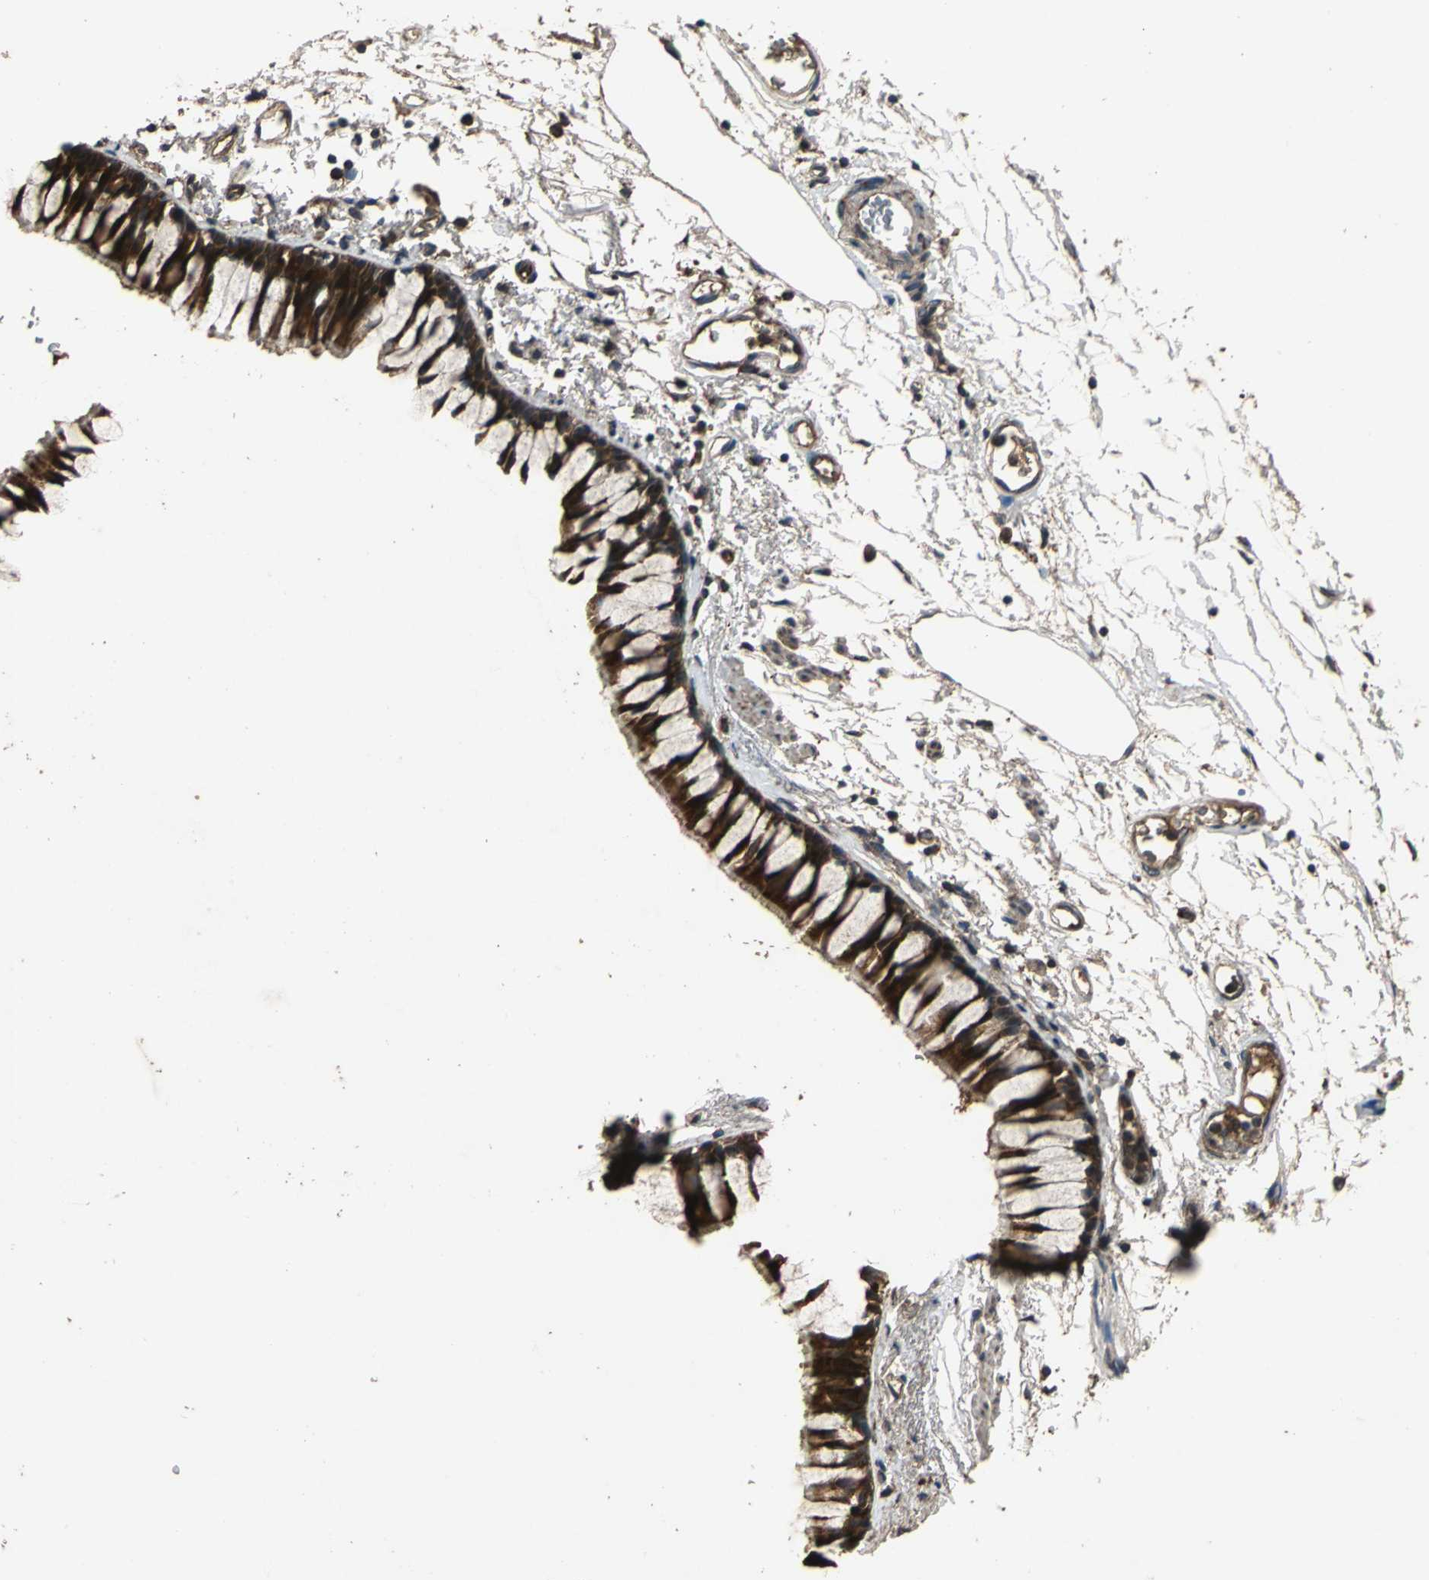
{"staining": {"intensity": "strong", "quantity": ">75%", "location": "cytoplasmic/membranous"}, "tissue": "bronchus", "cell_type": "Respiratory epithelial cells", "image_type": "normal", "snomed": [{"axis": "morphology", "description": "Normal tissue, NOS"}, {"axis": "topography", "description": "Bronchus"}], "caption": "A high-resolution histopathology image shows IHC staining of benign bronchus, which demonstrates strong cytoplasmic/membranous positivity in about >75% of respiratory epithelial cells.", "gene": "ZNF608", "patient": {"sex": "female", "age": 73}}